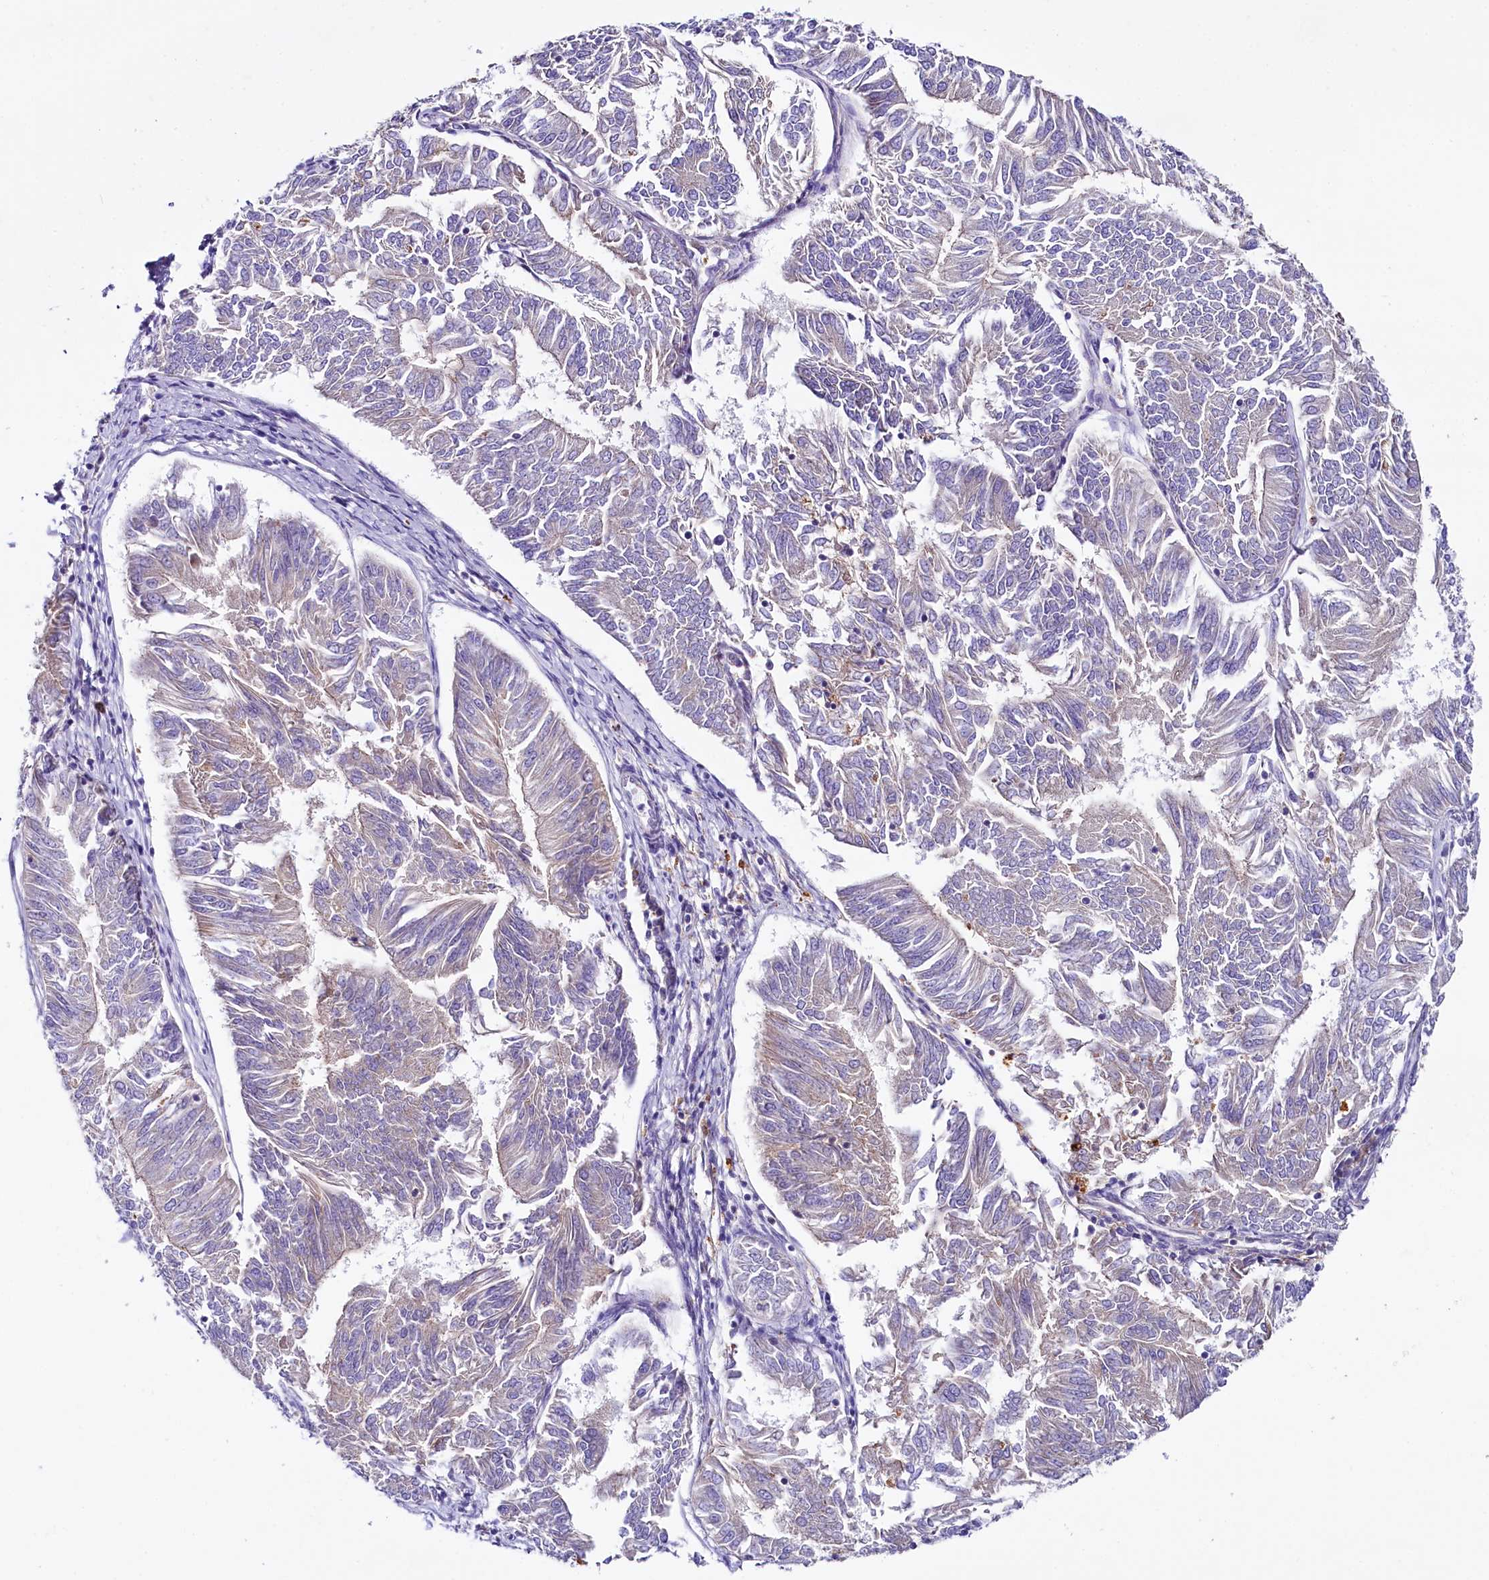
{"staining": {"intensity": "negative", "quantity": "none", "location": "none"}, "tissue": "endometrial cancer", "cell_type": "Tumor cells", "image_type": "cancer", "snomed": [{"axis": "morphology", "description": "Adenocarcinoma, NOS"}, {"axis": "topography", "description": "Endometrium"}], "caption": "DAB immunohistochemical staining of human endometrial cancer exhibits no significant staining in tumor cells.", "gene": "SACM1L", "patient": {"sex": "female", "age": 58}}